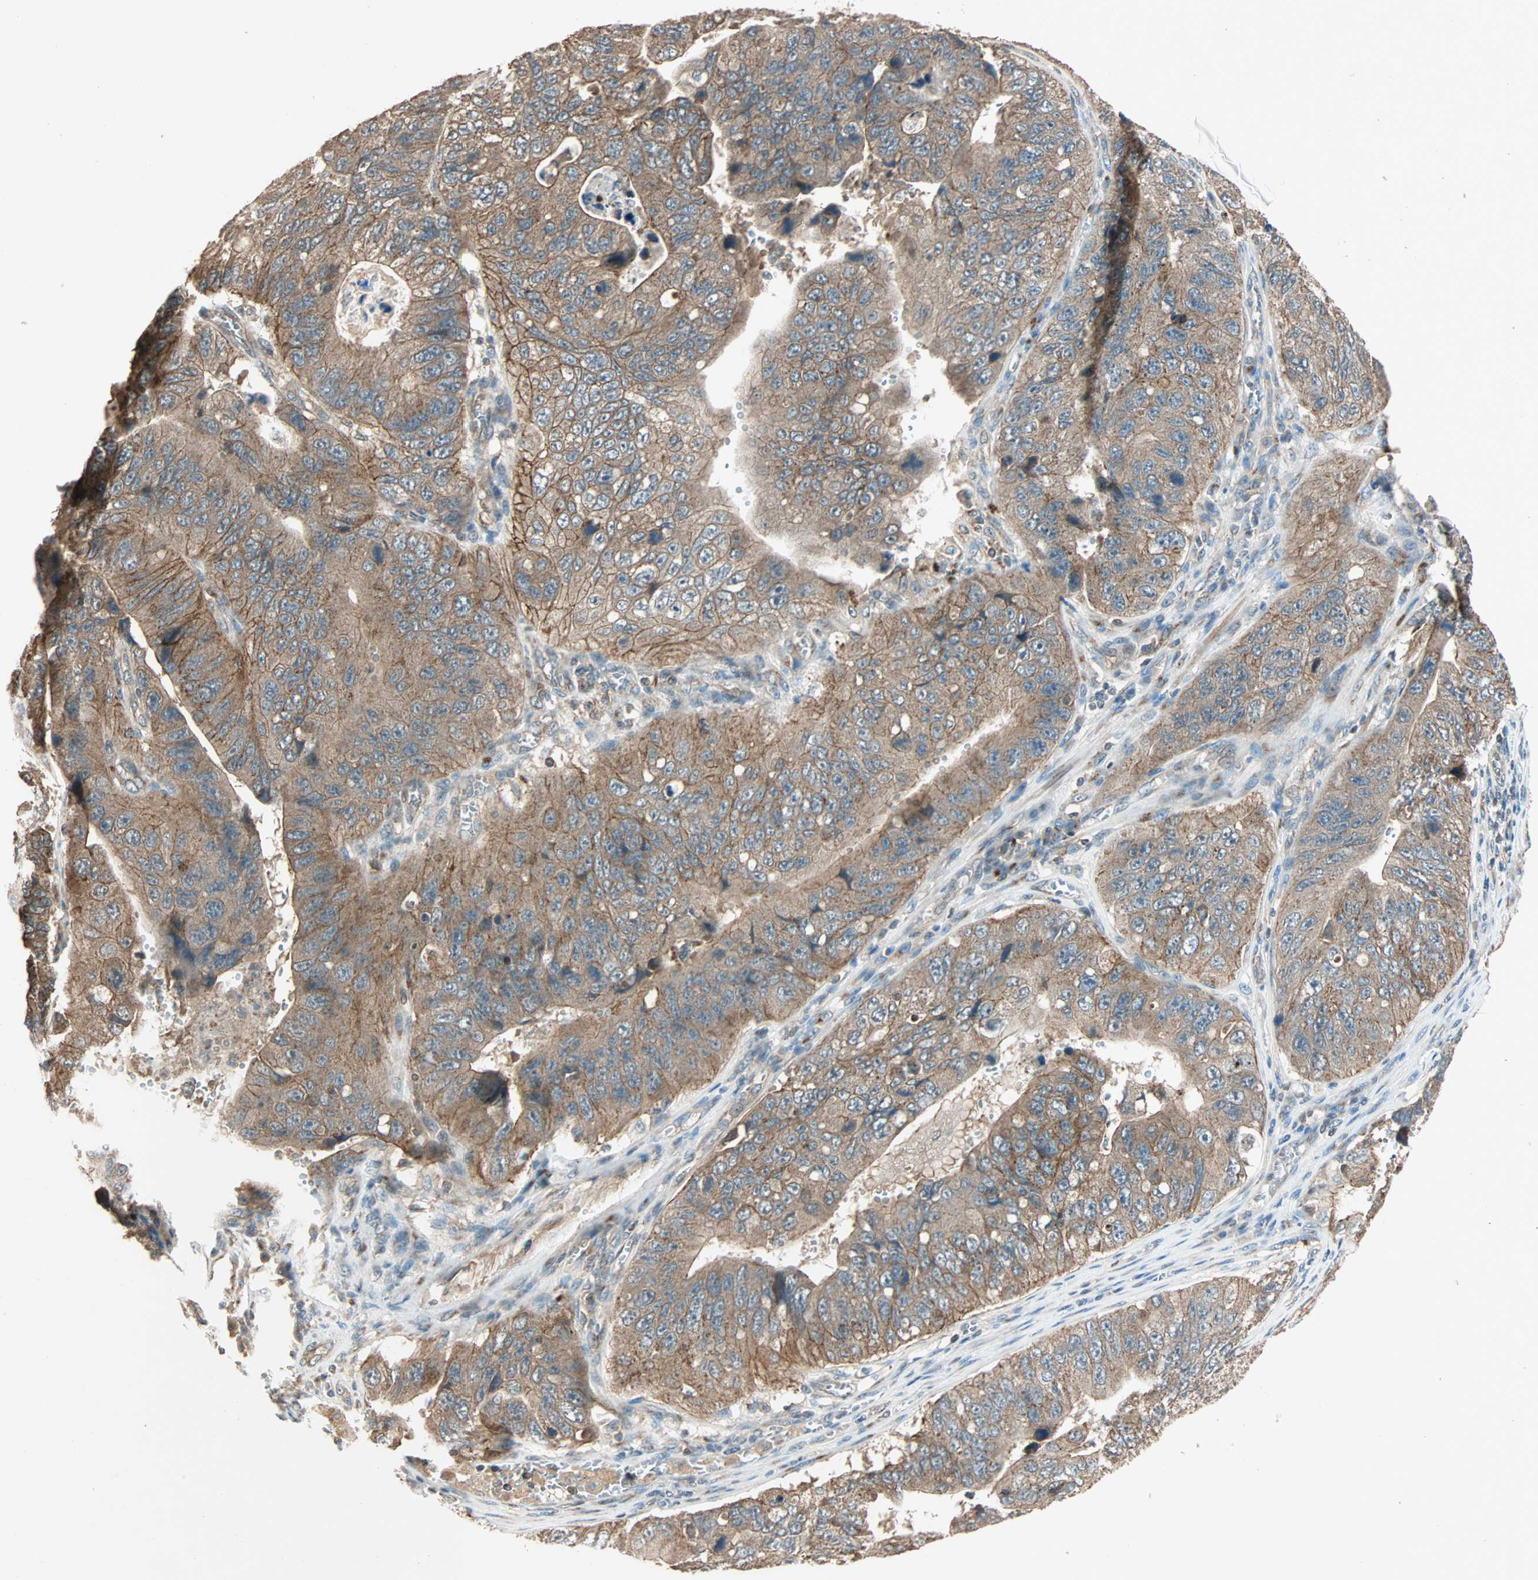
{"staining": {"intensity": "moderate", "quantity": ">75%", "location": "cytoplasmic/membranous"}, "tissue": "stomach cancer", "cell_type": "Tumor cells", "image_type": "cancer", "snomed": [{"axis": "morphology", "description": "Adenocarcinoma, NOS"}, {"axis": "topography", "description": "Stomach"}], "caption": "Immunohistochemistry (IHC) (DAB) staining of human stomach cancer (adenocarcinoma) exhibits moderate cytoplasmic/membranous protein expression in about >75% of tumor cells. Nuclei are stained in blue.", "gene": "MAP3K21", "patient": {"sex": "male", "age": 59}}